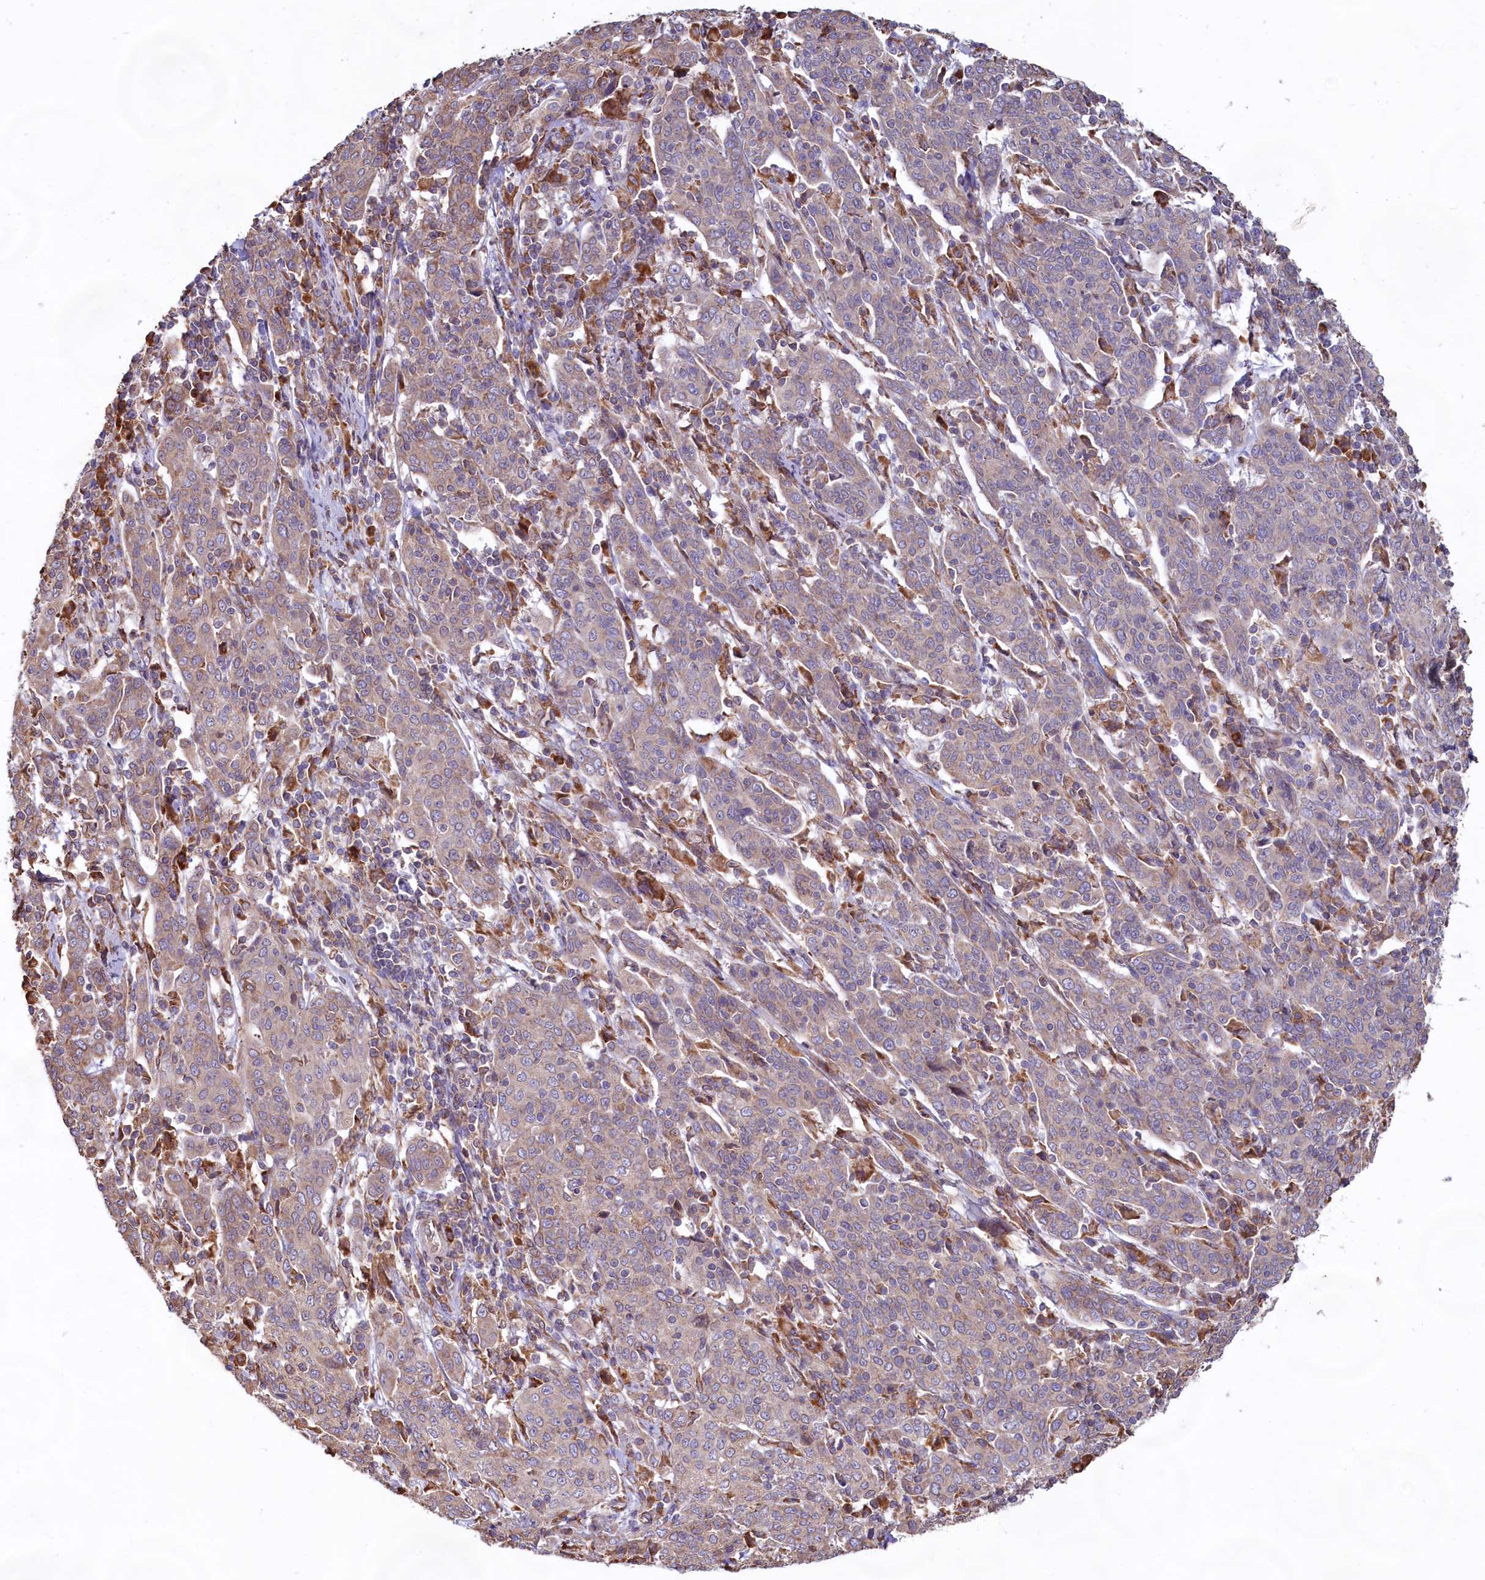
{"staining": {"intensity": "weak", "quantity": "25%-75%", "location": "cytoplasmic/membranous"}, "tissue": "cervical cancer", "cell_type": "Tumor cells", "image_type": "cancer", "snomed": [{"axis": "morphology", "description": "Squamous cell carcinoma, NOS"}, {"axis": "topography", "description": "Cervix"}], "caption": "Brown immunohistochemical staining in human squamous cell carcinoma (cervical) reveals weak cytoplasmic/membranous expression in about 25%-75% of tumor cells.", "gene": "TBC1D19", "patient": {"sex": "female", "age": 67}}